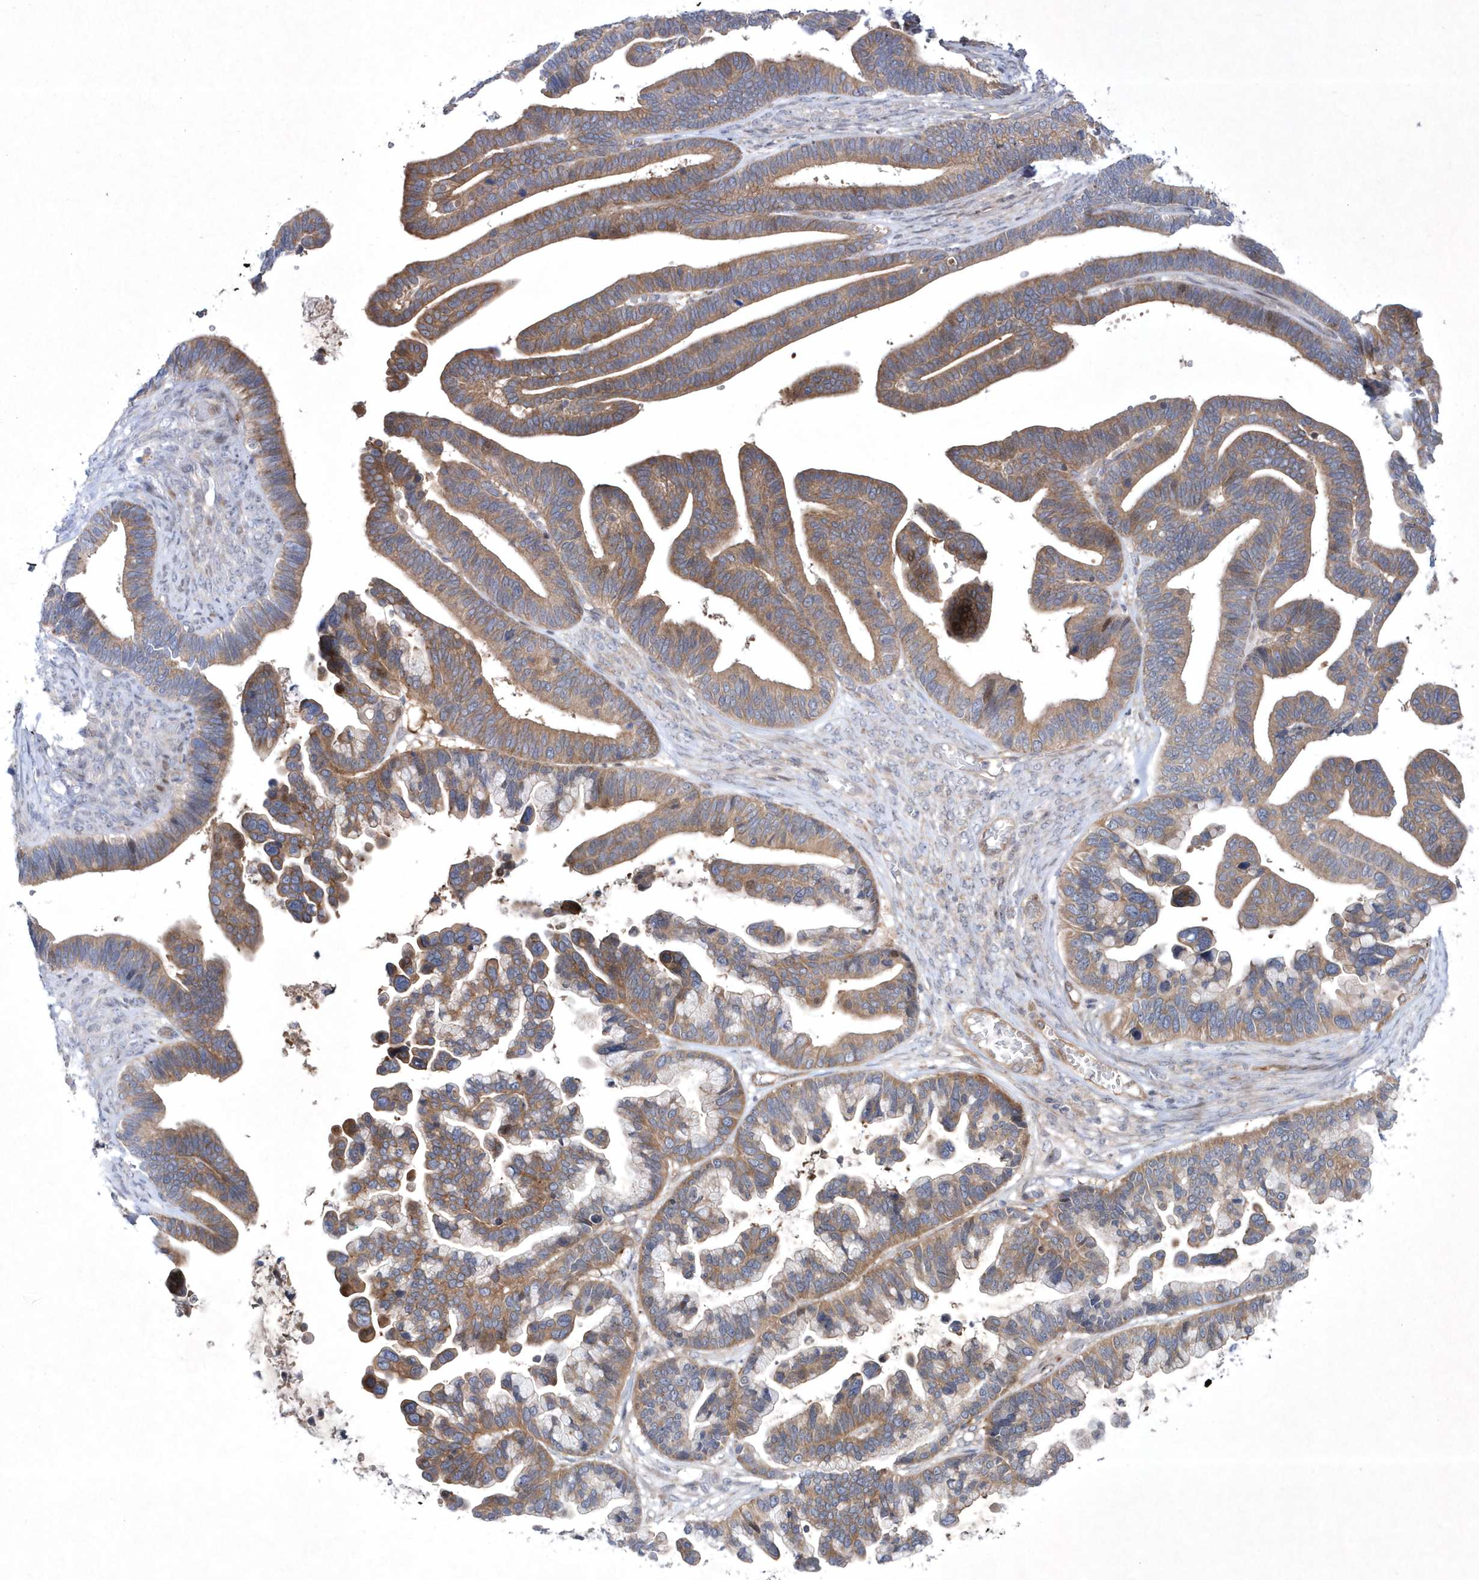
{"staining": {"intensity": "moderate", "quantity": ">75%", "location": "cytoplasmic/membranous"}, "tissue": "ovarian cancer", "cell_type": "Tumor cells", "image_type": "cancer", "snomed": [{"axis": "morphology", "description": "Cystadenocarcinoma, serous, NOS"}, {"axis": "topography", "description": "Ovary"}], "caption": "Ovarian serous cystadenocarcinoma tissue exhibits moderate cytoplasmic/membranous expression in about >75% of tumor cells", "gene": "DSPP", "patient": {"sex": "female", "age": 56}}